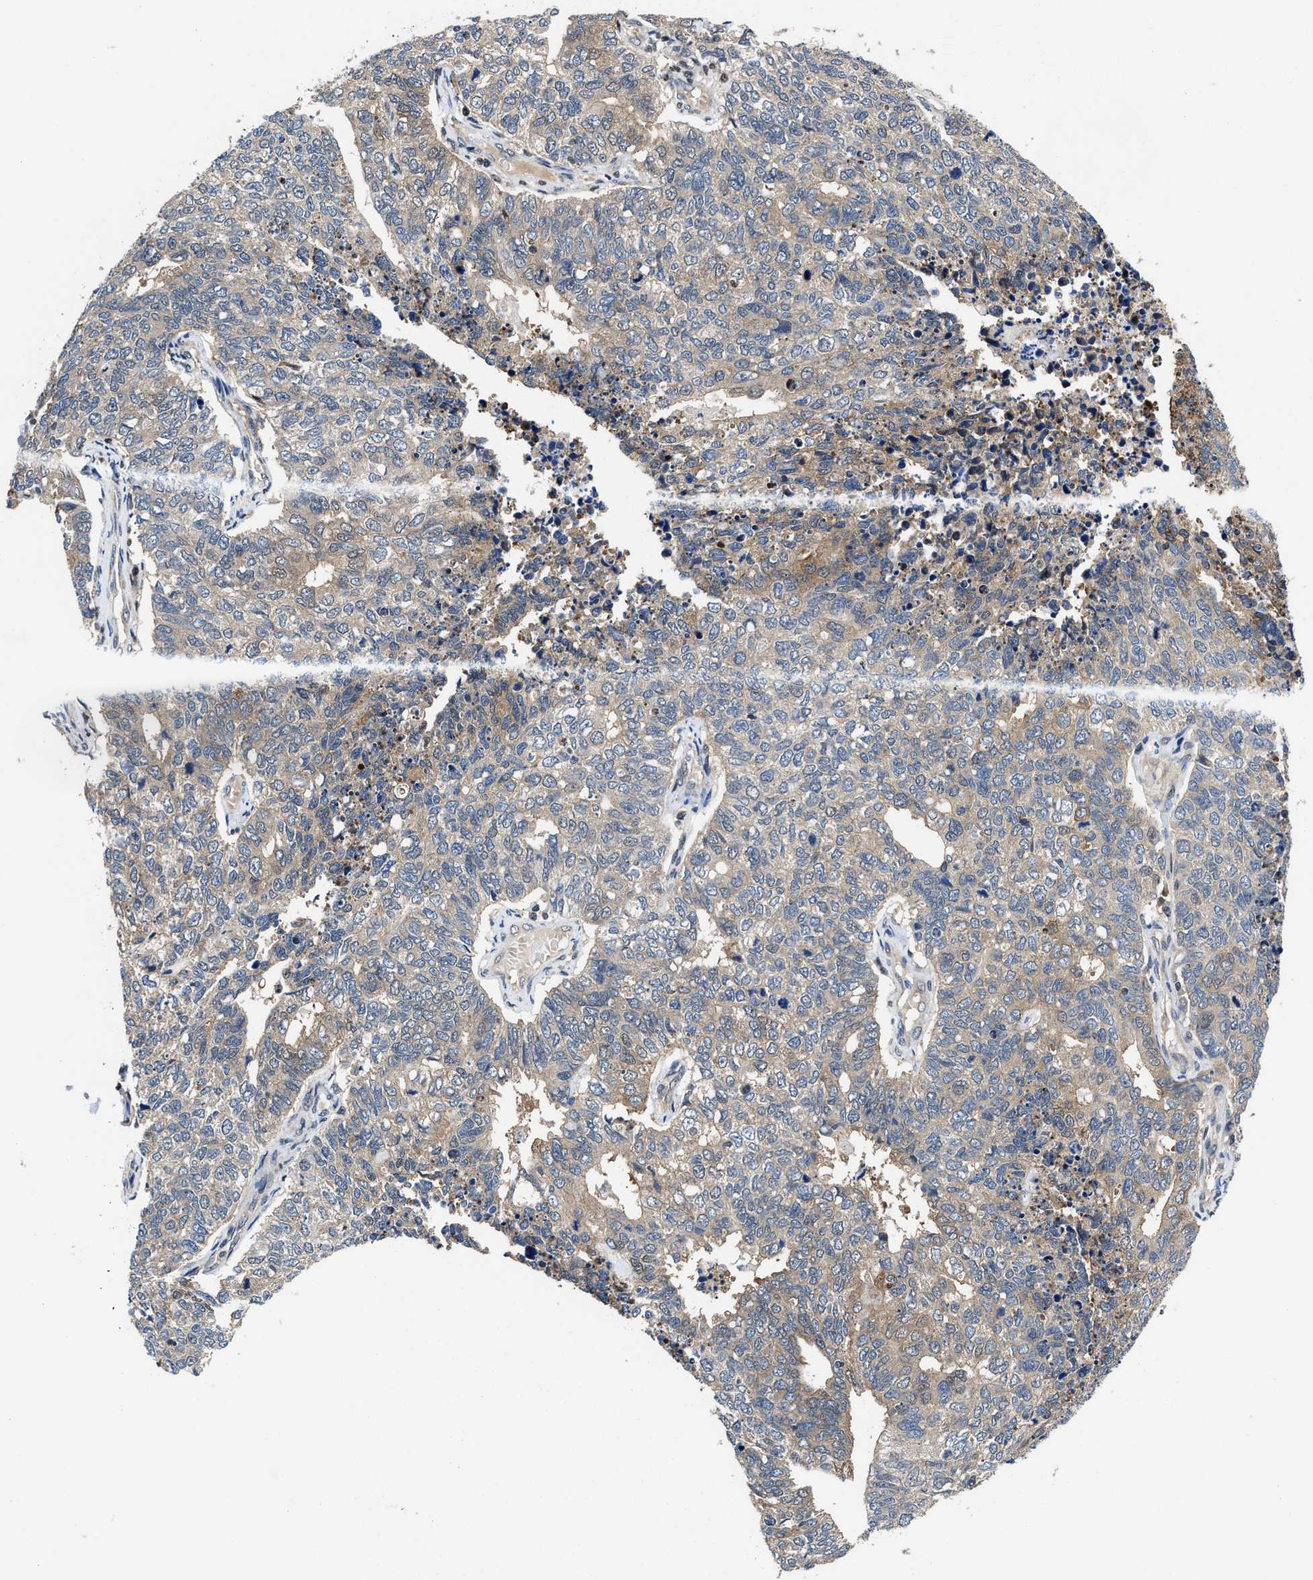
{"staining": {"intensity": "weak", "quantity": "25%-75%", "location": "cytoplasmic/membranous"}, "tissue": "cervical cancer", "cell_type": "Tumor cells", "image_type": "cancer", "snomed": [{"axis": "morphology", "description": "Squamous cell carcinoma, NOS"}, {"axis": "topography", "description": "Cervix"}], "caption": "DAB immunohistochemical staining of human cervical cancer (squamous cell carcinoma) exhibits weak cytoplasmic/membranous protein staining in approximately 25%-75% of tumor cells.", "gene": "KIF12", "patient": {"sex": "female", "age": 63}}